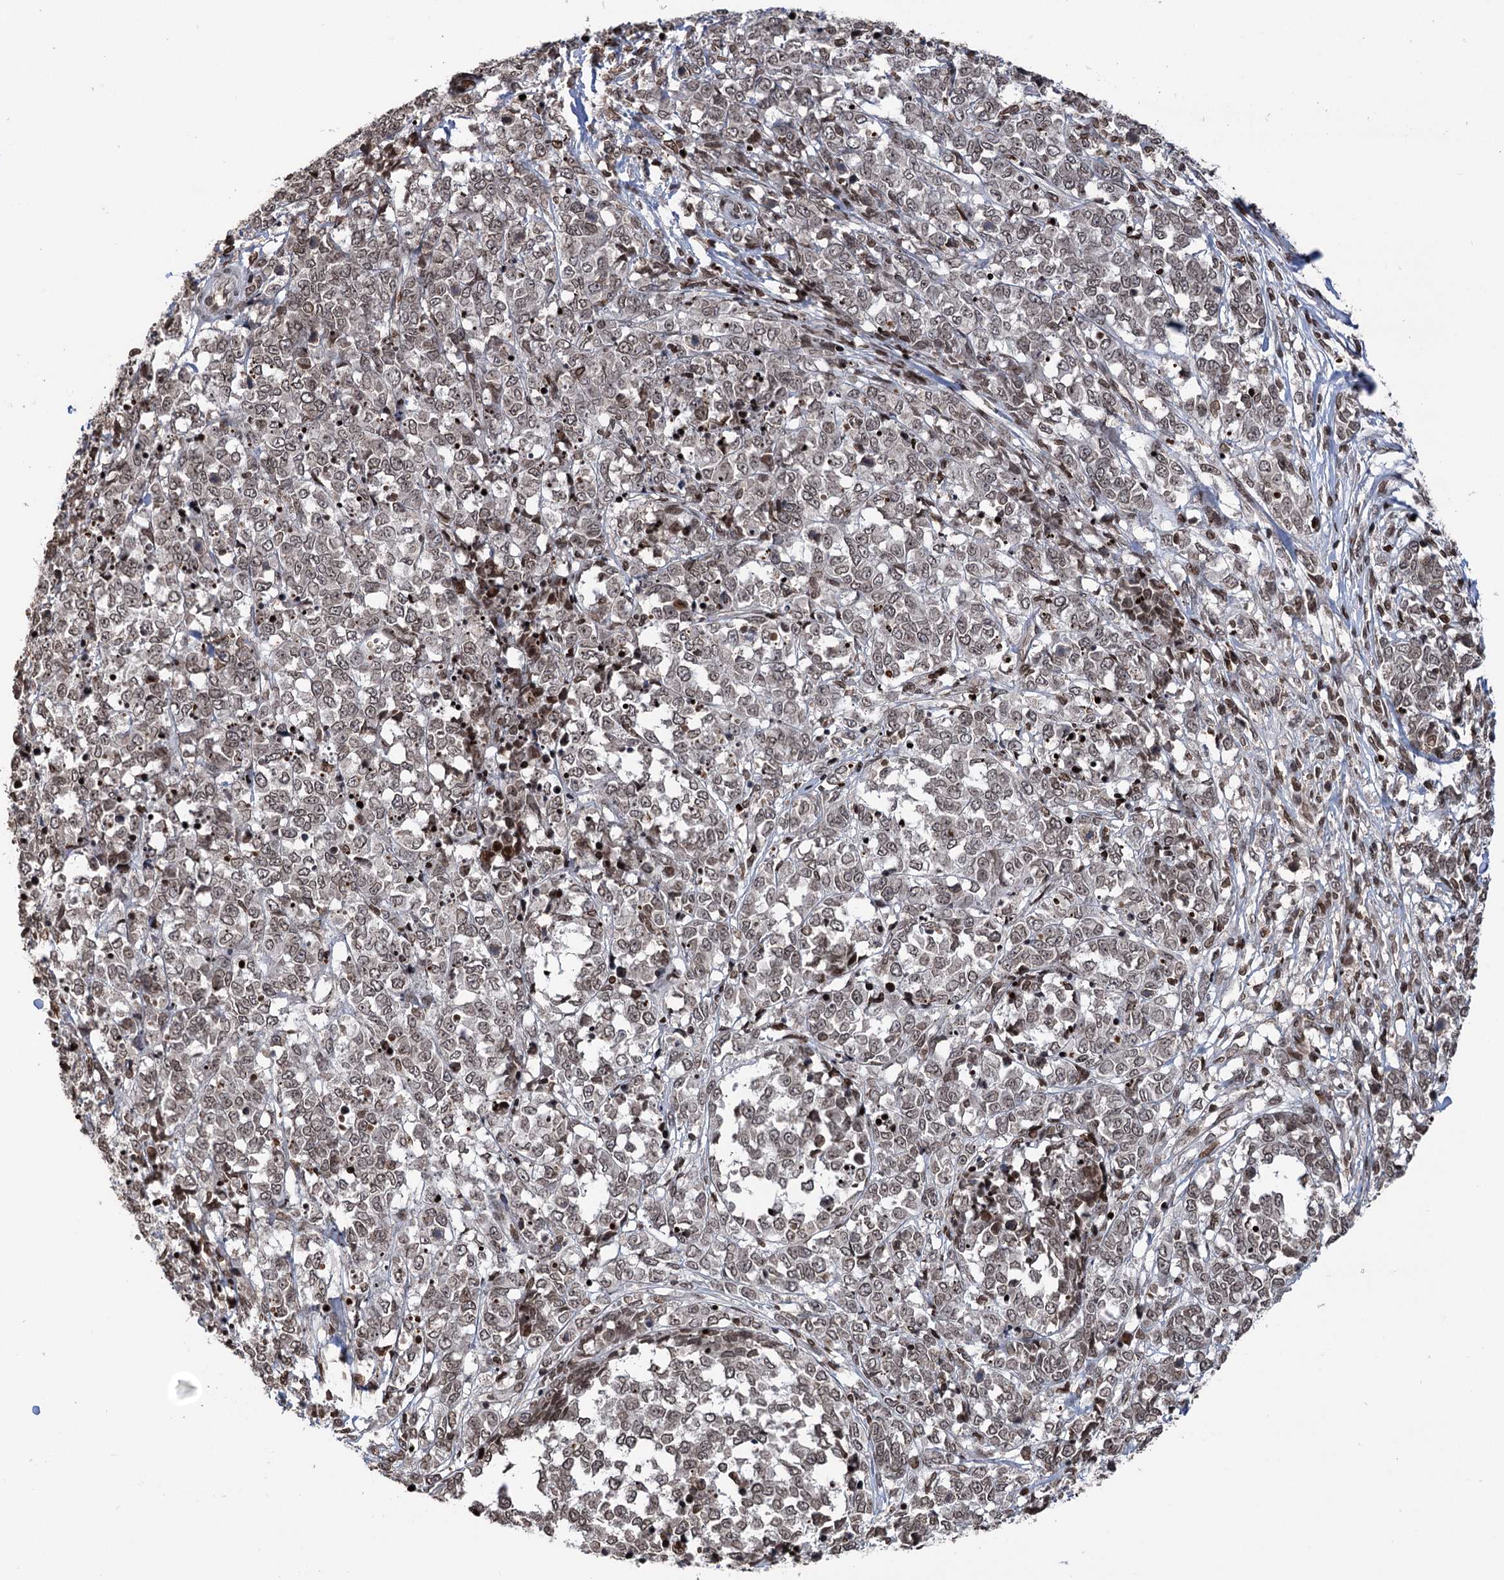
{"staining": {"intensity": "weak", "quantity": ">75%", "location": "nuclear"}, "tissue": "melanoma", "cell_type": "Tumor cells", "image_type": "cancer", "snomed": [{"axis": "morphology", "description": "Malignant melanoma, NOS"}, {"axis": "topography", "description": "Skin"}], "caption": "The immunohistochemical stain labels weak nuclear staining in tumor cells of malignant melanoma tissue.", "gene": "CCDC77", "patient": {"sex": "female", "age": 72}}